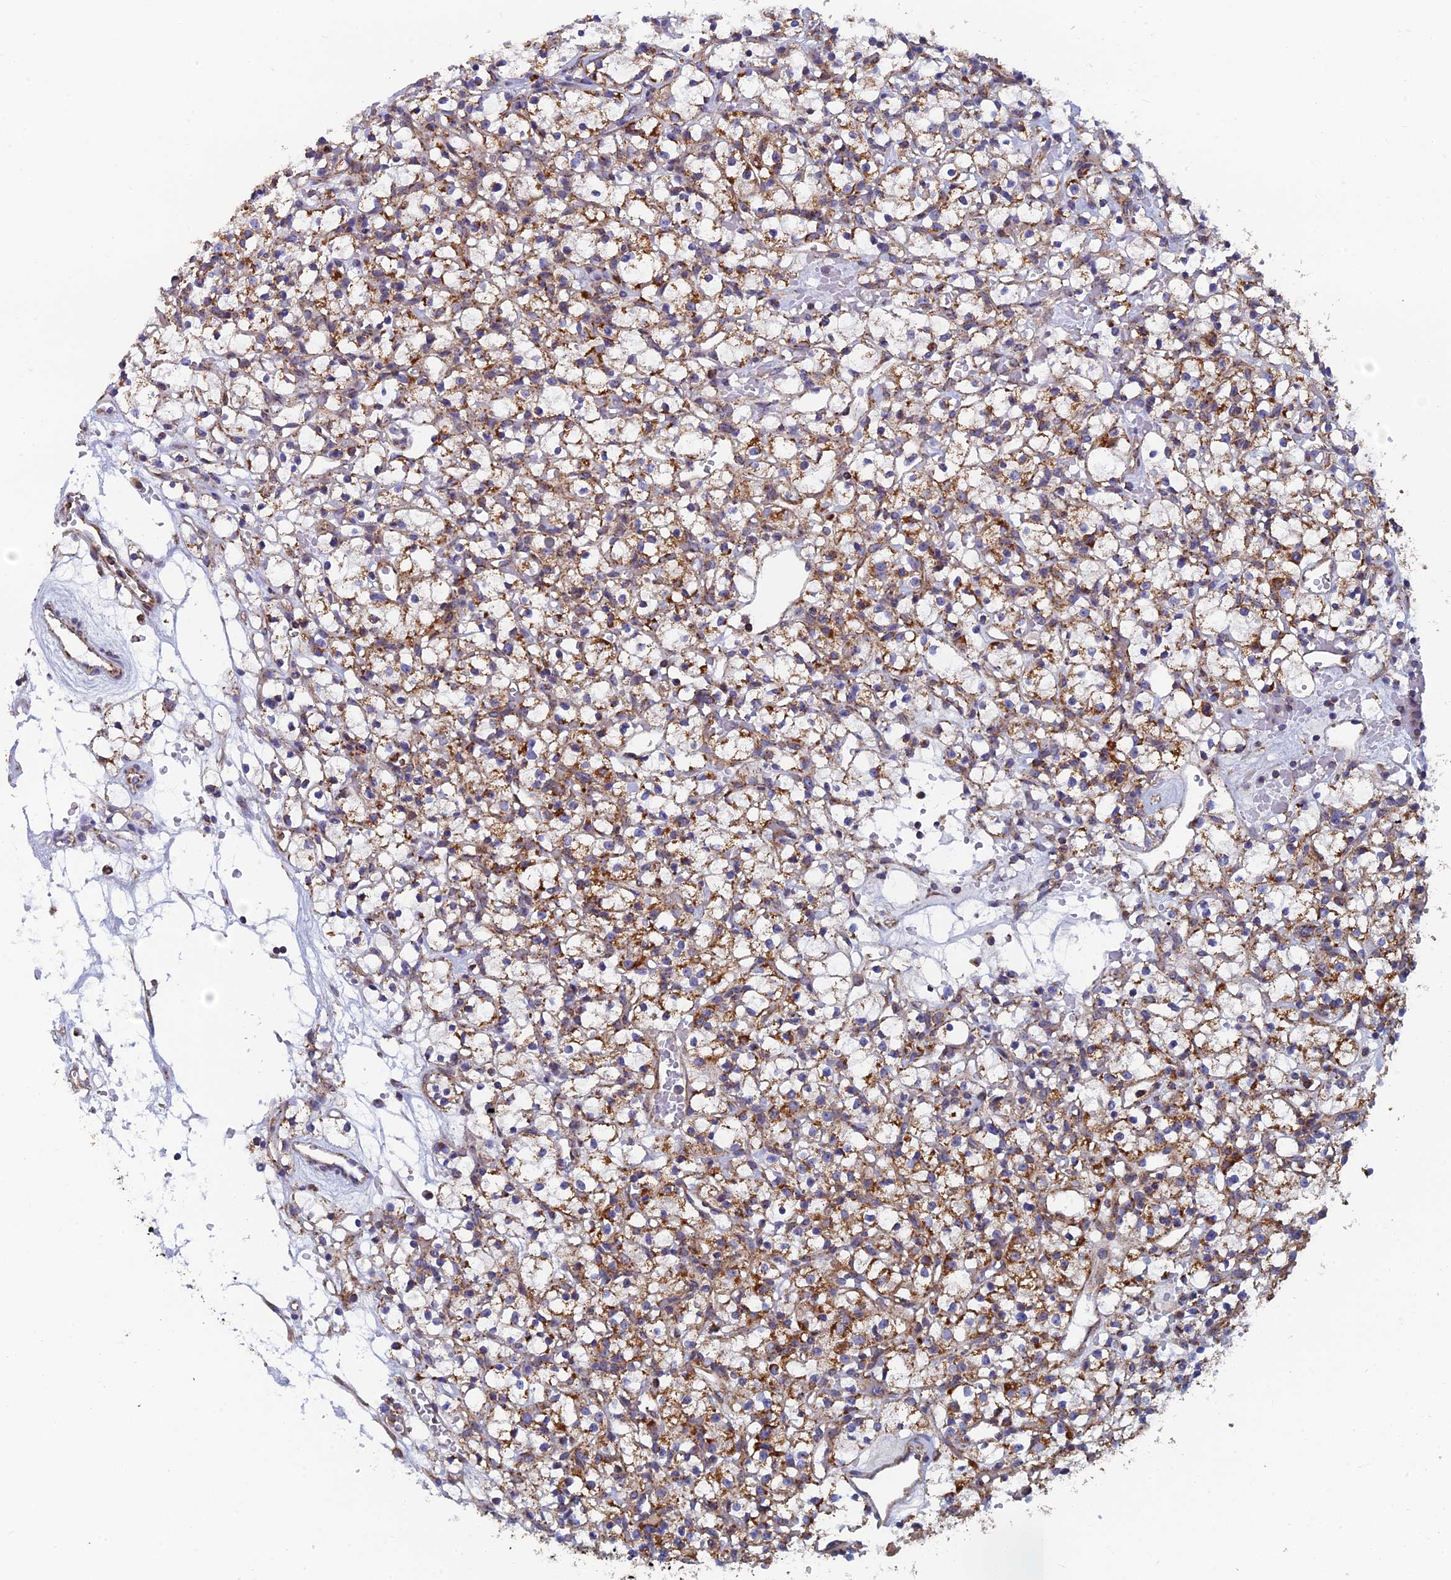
{"staining": {"intensity": "moderate", "quantity": ">75%", "location": "cytoplasmic/membranous"}, "tissue": "renal cancer", "cell_type": "Tumor cells", "image_type": "cancer", "snomed": [{"axis": "morphology", "description": "Adenocarcinoma, NOS"}, {"axis": "topography", "description": "Kidney"}], "caption": "A brown stain labels moderate cytoplasmic/membranous expression of a protein in human renal adenocarcinoma tumor cells.", "gene": "MRPS9", "patient": {"sex": "female", "age": 59}}